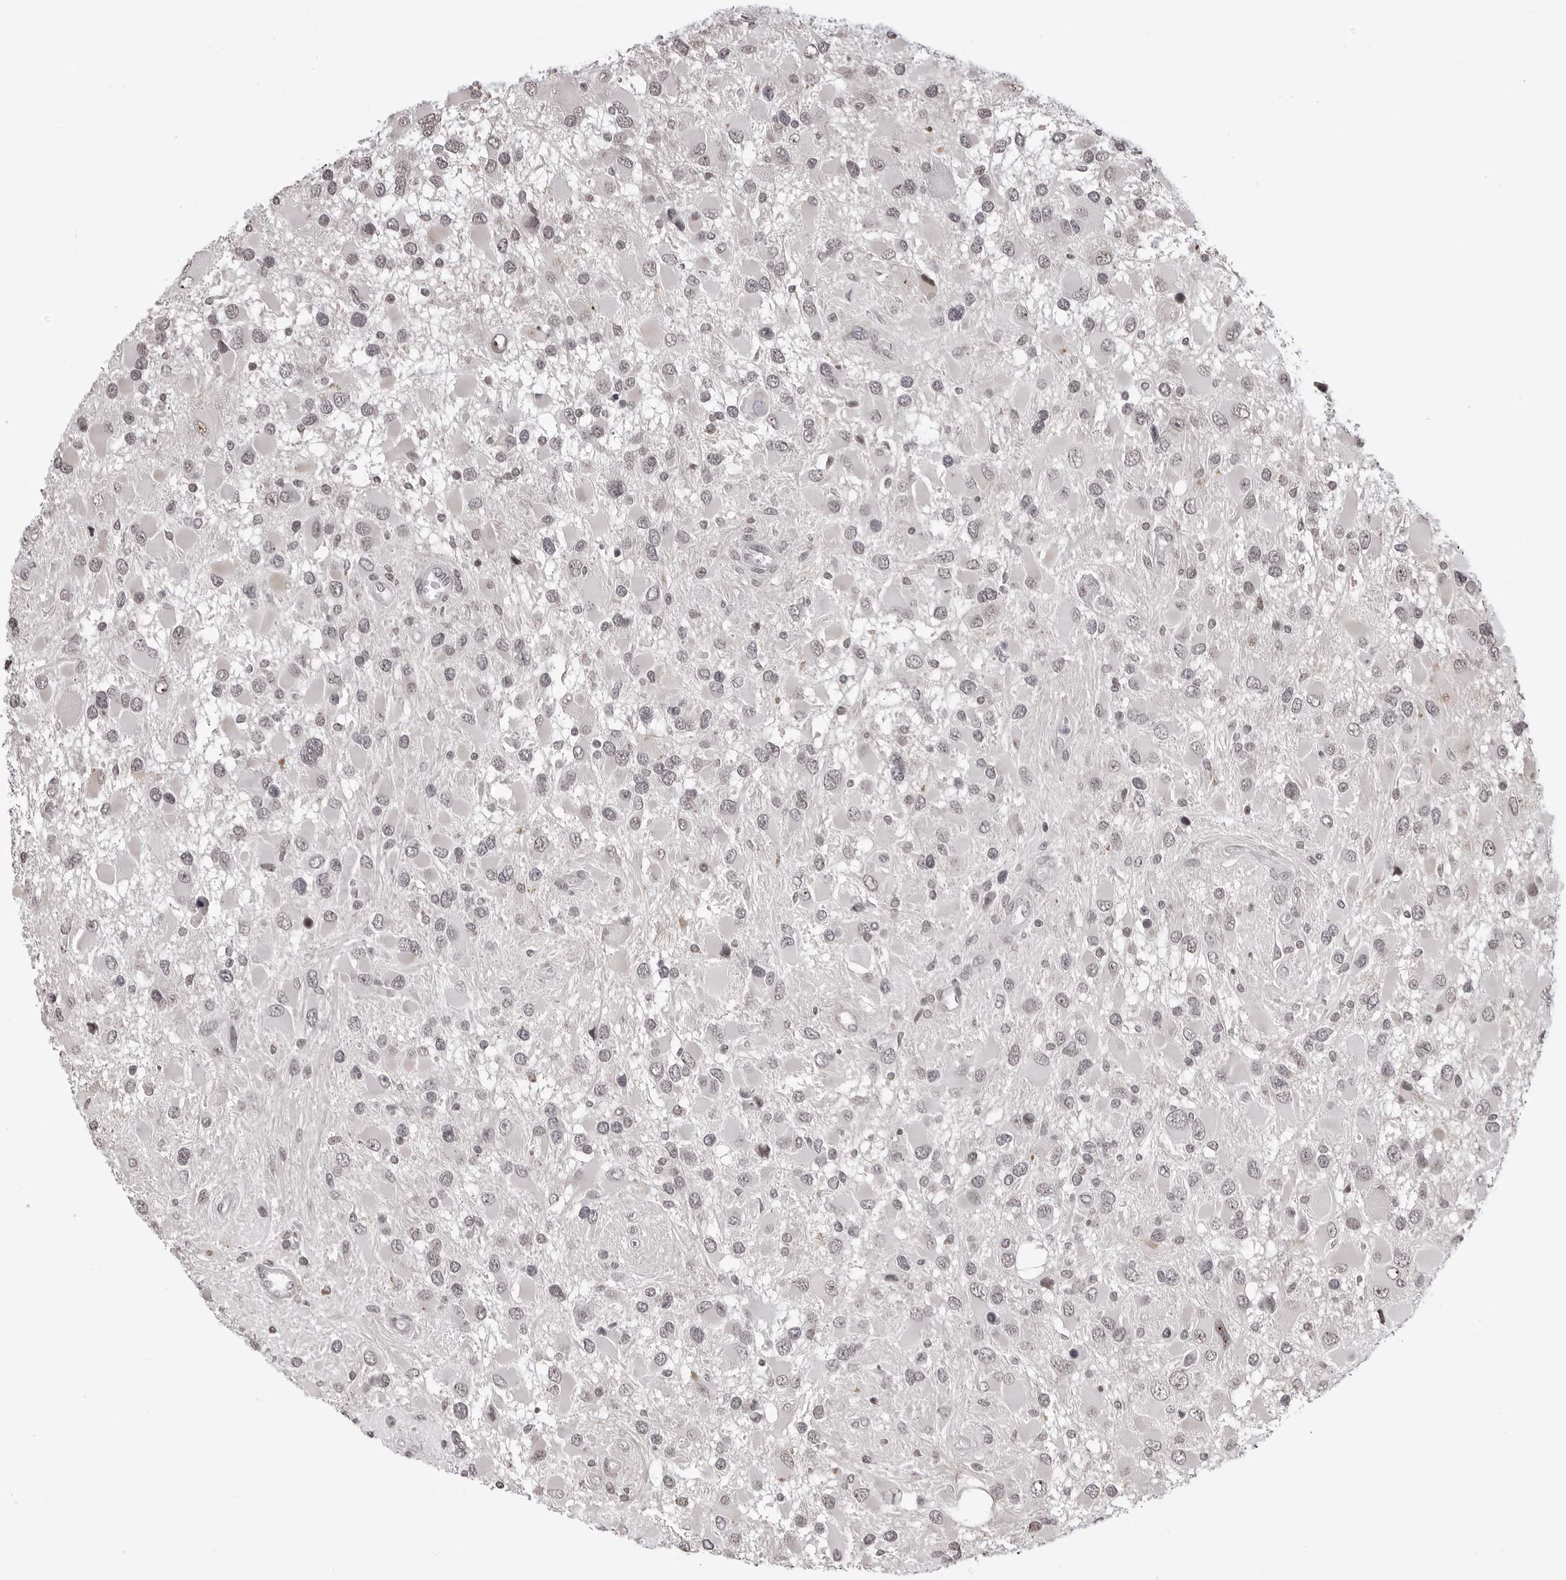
{"staining": {"intensity": "negative", "quantity": "none", "location": "none"}, "tissue": "glioma", "cell_type": "Tumor cells", "image_type": "cancer", "snomed": [{"axis": "morphology", "description": "Glioma, malignant, High grade"}, {"axis": "topography", "description": "Brain"}], "caption": "Protein analysis of glioma displays no significant staining in tumor cells. Brightfield microscopy of immunohistochemistry stained with DAB (brown) and hematoxylin (blue), captured at high magnification.", "gene": "PHF3", "patient": {"sex": "male", "age": 53}}